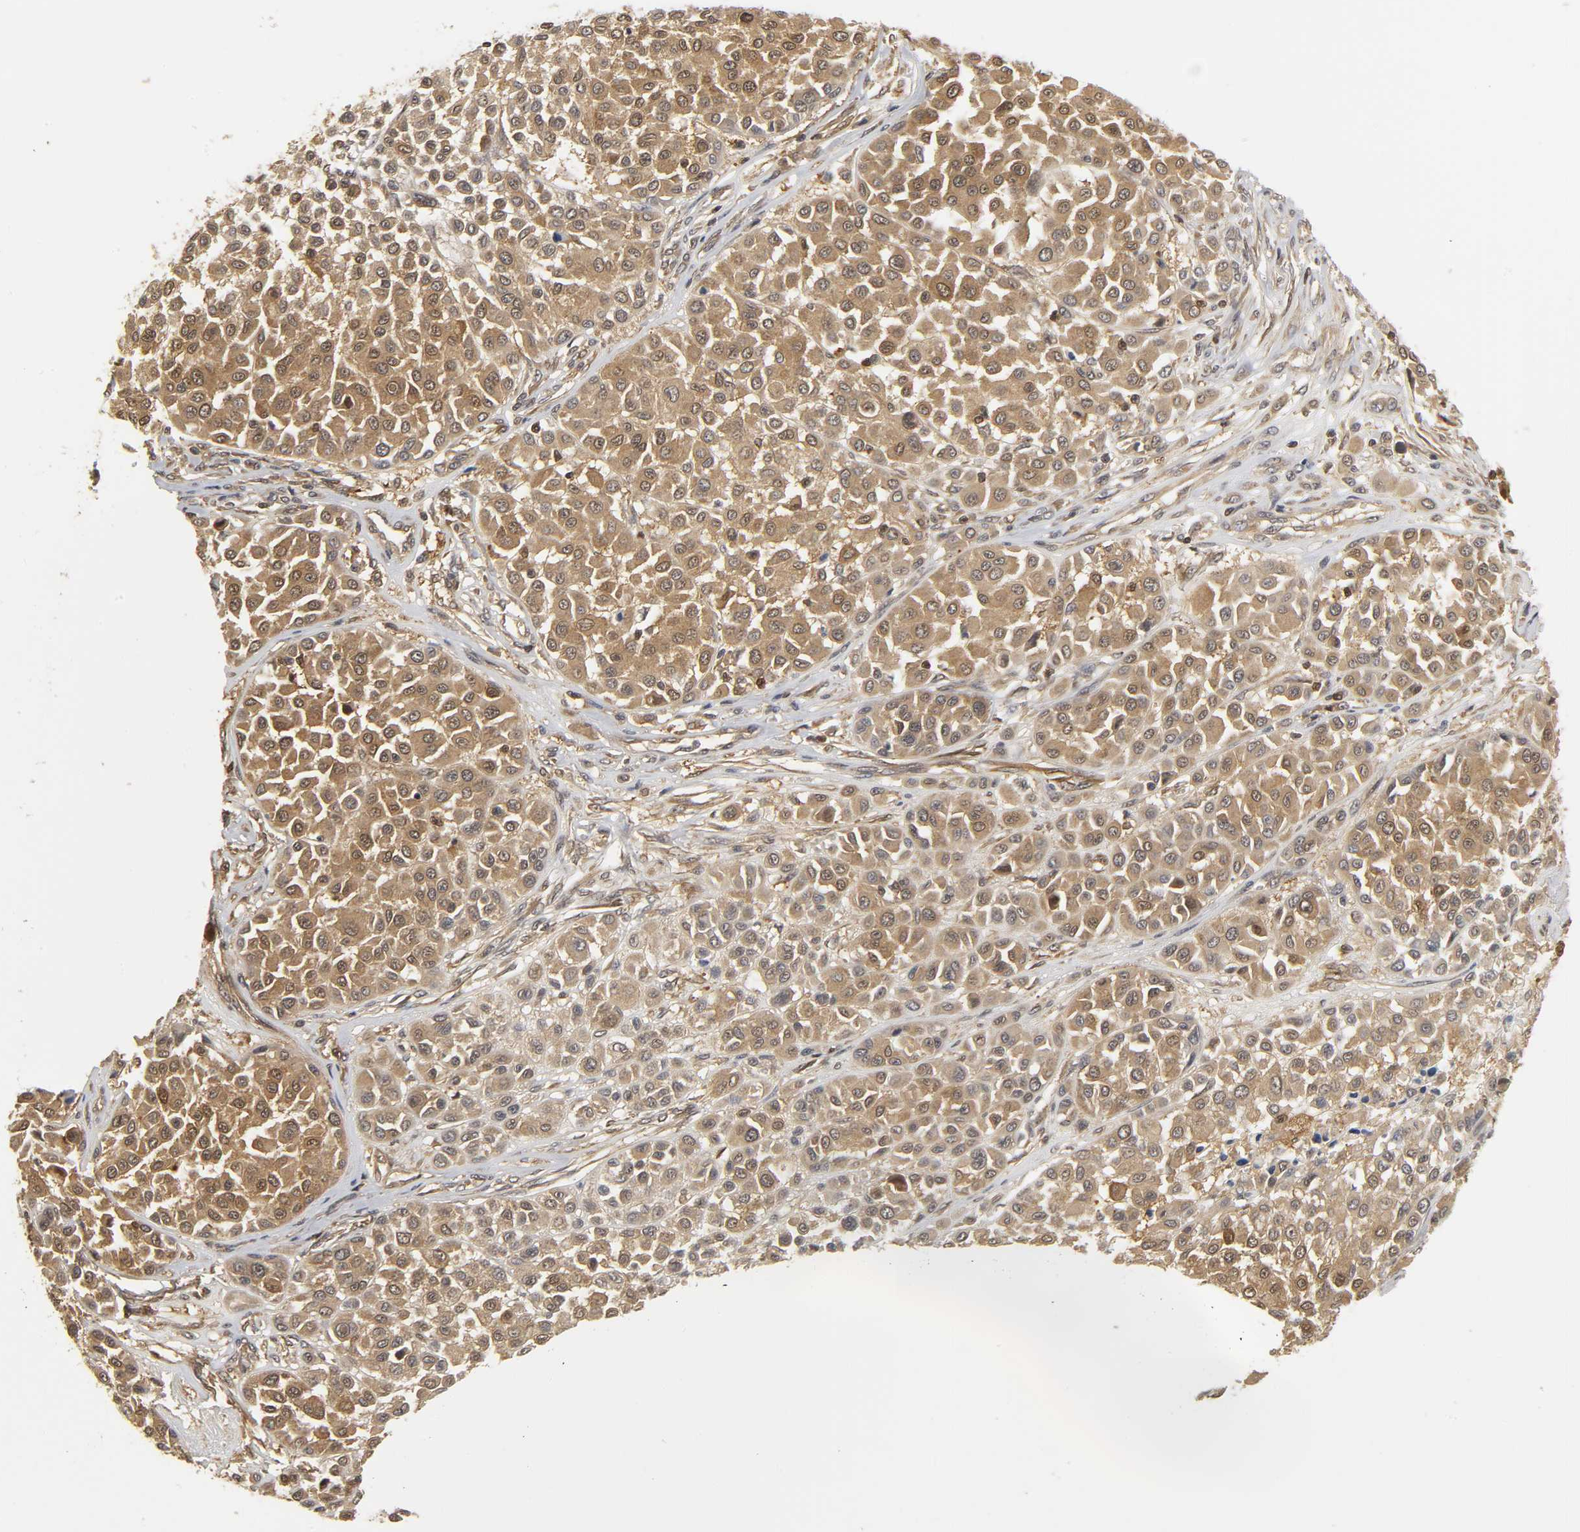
{"staining": {"intensity": "moderate", "quantity": ">75%", "location": "cytoplasmic/membranous,nuclear"}, "tissue": "melanoma", "cell_type": "Tumor cells", "image_type": "cancer", "snomed": [{"axis": "morphology", "description": "Malignant melanoma, Metastatic site"}, {"axis": "topography", "description": "Soft tissue"}], "caption": "Human melanoma stained with a brown dye demonstrates moderate cytoplasmic/membranous and nuclear positive expression in about >75% of tumor cells.", "gene": "PARK7", "patient": {"sex": "male", "age": 41}}